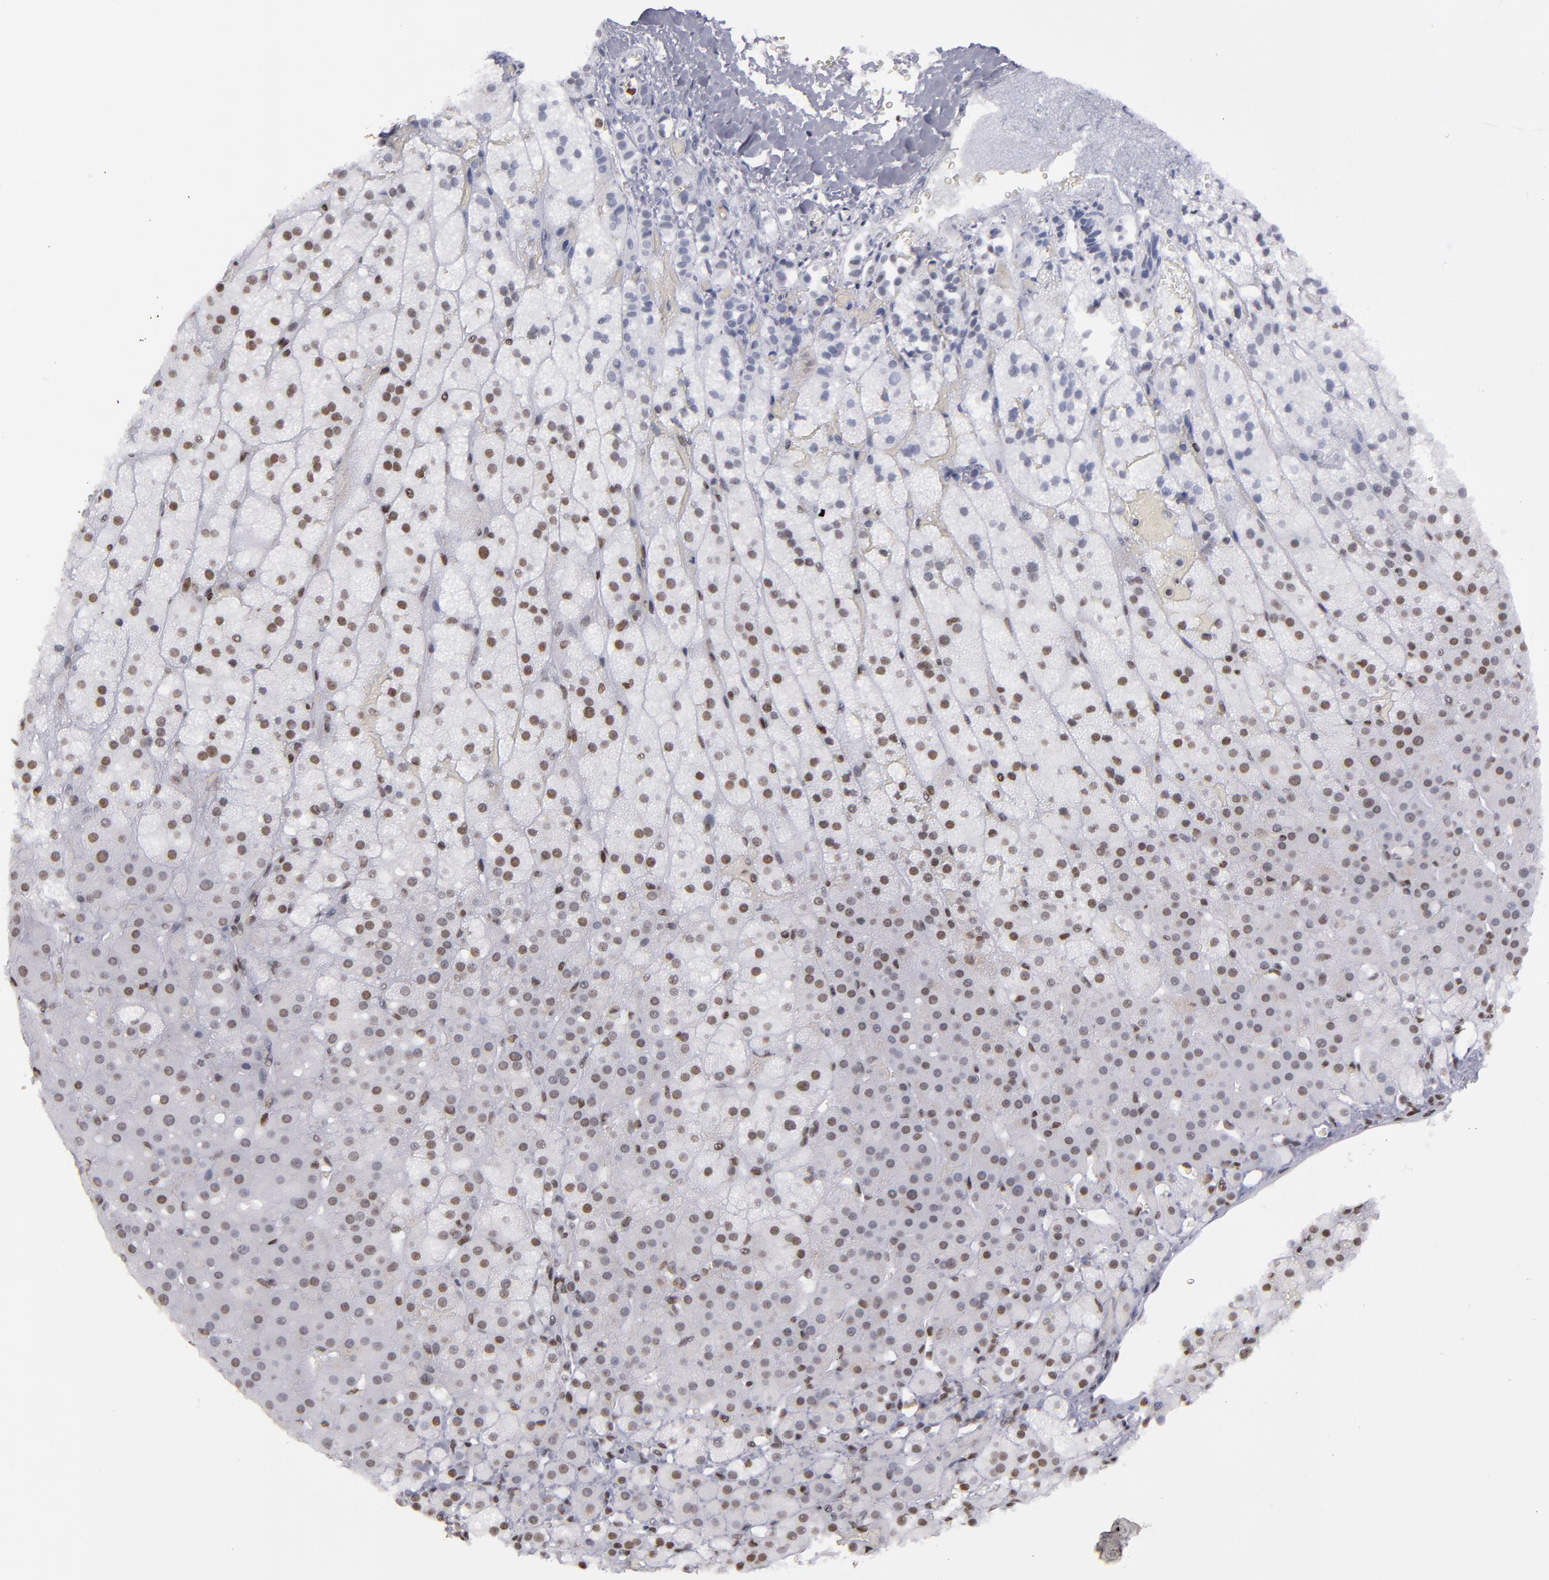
{"staining": {"intensity": "moderate", "quantity": ">75%", "location": "nuclear"}, "tissue": "adrenal gland", "cell_type": "Glandular cells", "image_type": "normal", "snomed": [{"axis": "morphology", "description": "Normal tissue, NOS"}, {"axis": "topography", "description": "Adrenal gland"}], "caption": "About >75% of glandular cells in unremarkable adrenal gland exhibit moderate nuclear protein positivity as visualized by brown immunohistochemical staining.", "gene": "TERF2", "patient": {"sex": "male", "age": 35}}